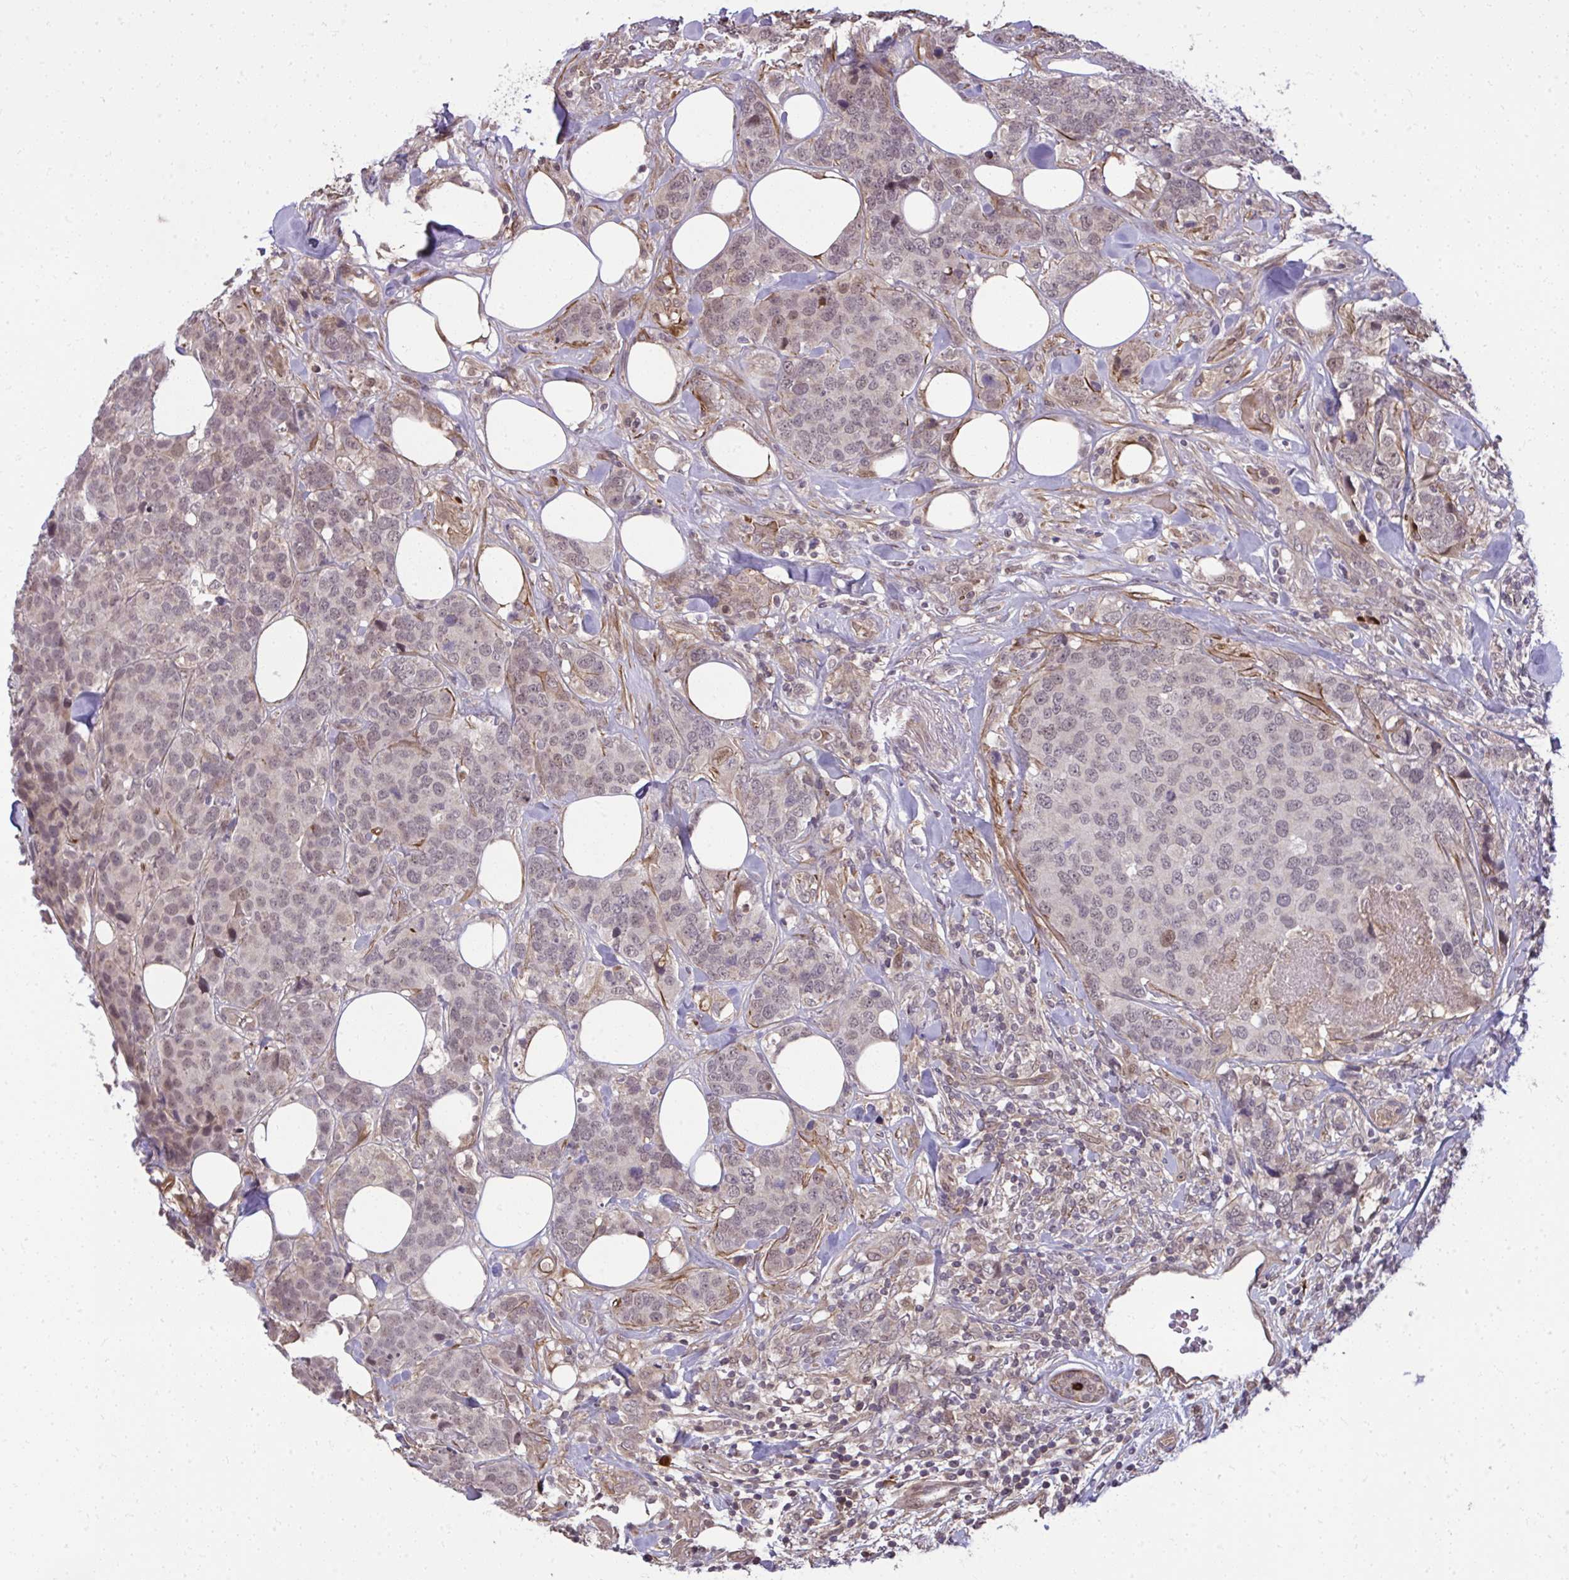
{"staining": {"intensity": "moderate", "quantity": "25%-75%", "location": "nuclear"}, "tissue": "breast cancer", "cell_type": "Tumor cells", "image_type": "cancer", "snomed": [{"axis": "morphology", "description": "Lobular carcinoma"}, {"axis": "topography", "description": "Breast"}], "caption": "High-magnification brightfield microscopy of breast lobular carcinoma stained with DAB (3,3'-diaminobenzidine) (brown) and counterstained with hematoxylin (blue). tumor cells exhibit moderate nuclear positivity is present in about25%-75% of cells. The staining was performed using DAB to visualize the protein expression in brown, while the nuclei were stained in blue with hematoxylin (Magnification: 20x).", "gene": "ZSCAN9", "patient": {"sex": "female", "age": 59}}